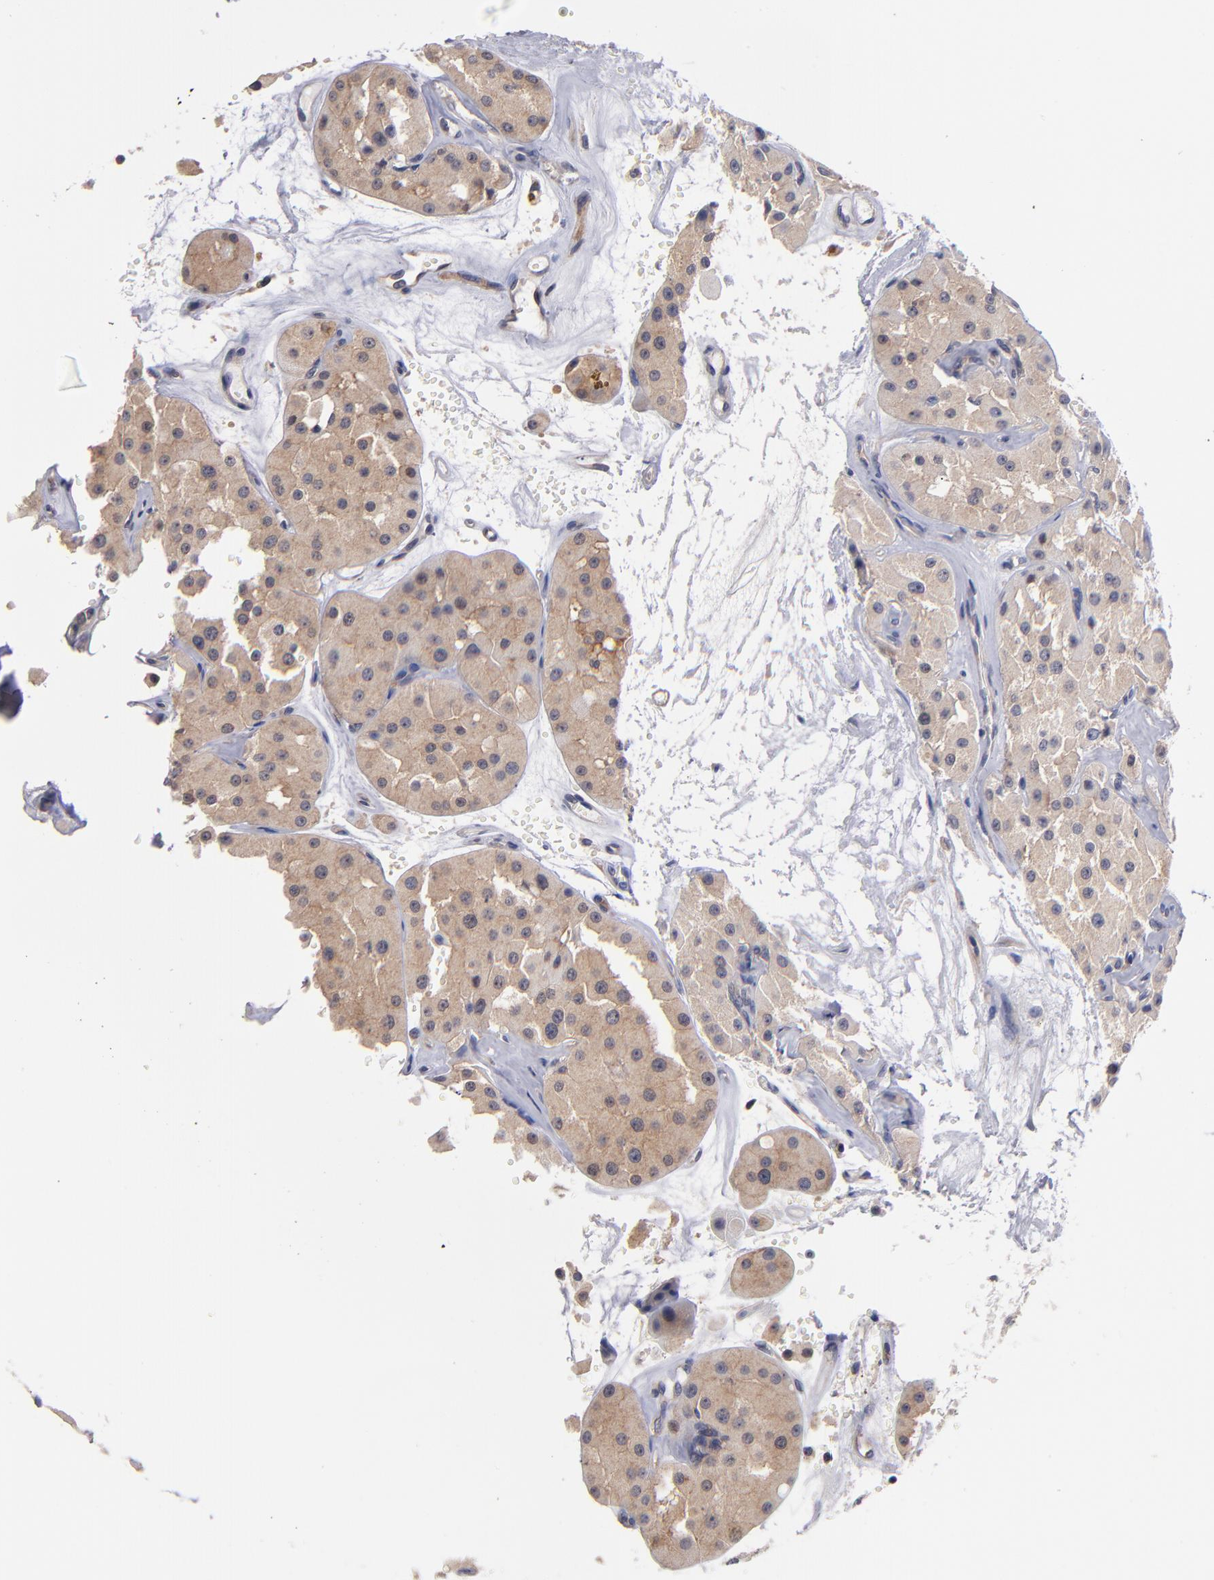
{"staining": {"intensity": "moderate", "quantity": ">75%", "location": "cytoplasmic/membranous"}, "tissue": "renal cancer", "cell_type": "Tumor cells", "image_type": "cancer", "snomed": [{"axis": "morphology", "description": "Adenocarcinoma, uncertain malignant potential"}, {"axis": "topography", "description": "Kidney"}], "caption": "A medium amount of moderate cytoplasmic/membranous staining is identified in about >75% of tumor cells in renal cancer (adenocarcinoma,  uncertain malignant potential) tissue.", "gene": "EIF3L", "patient": {"sex": "male", "age": 63}}